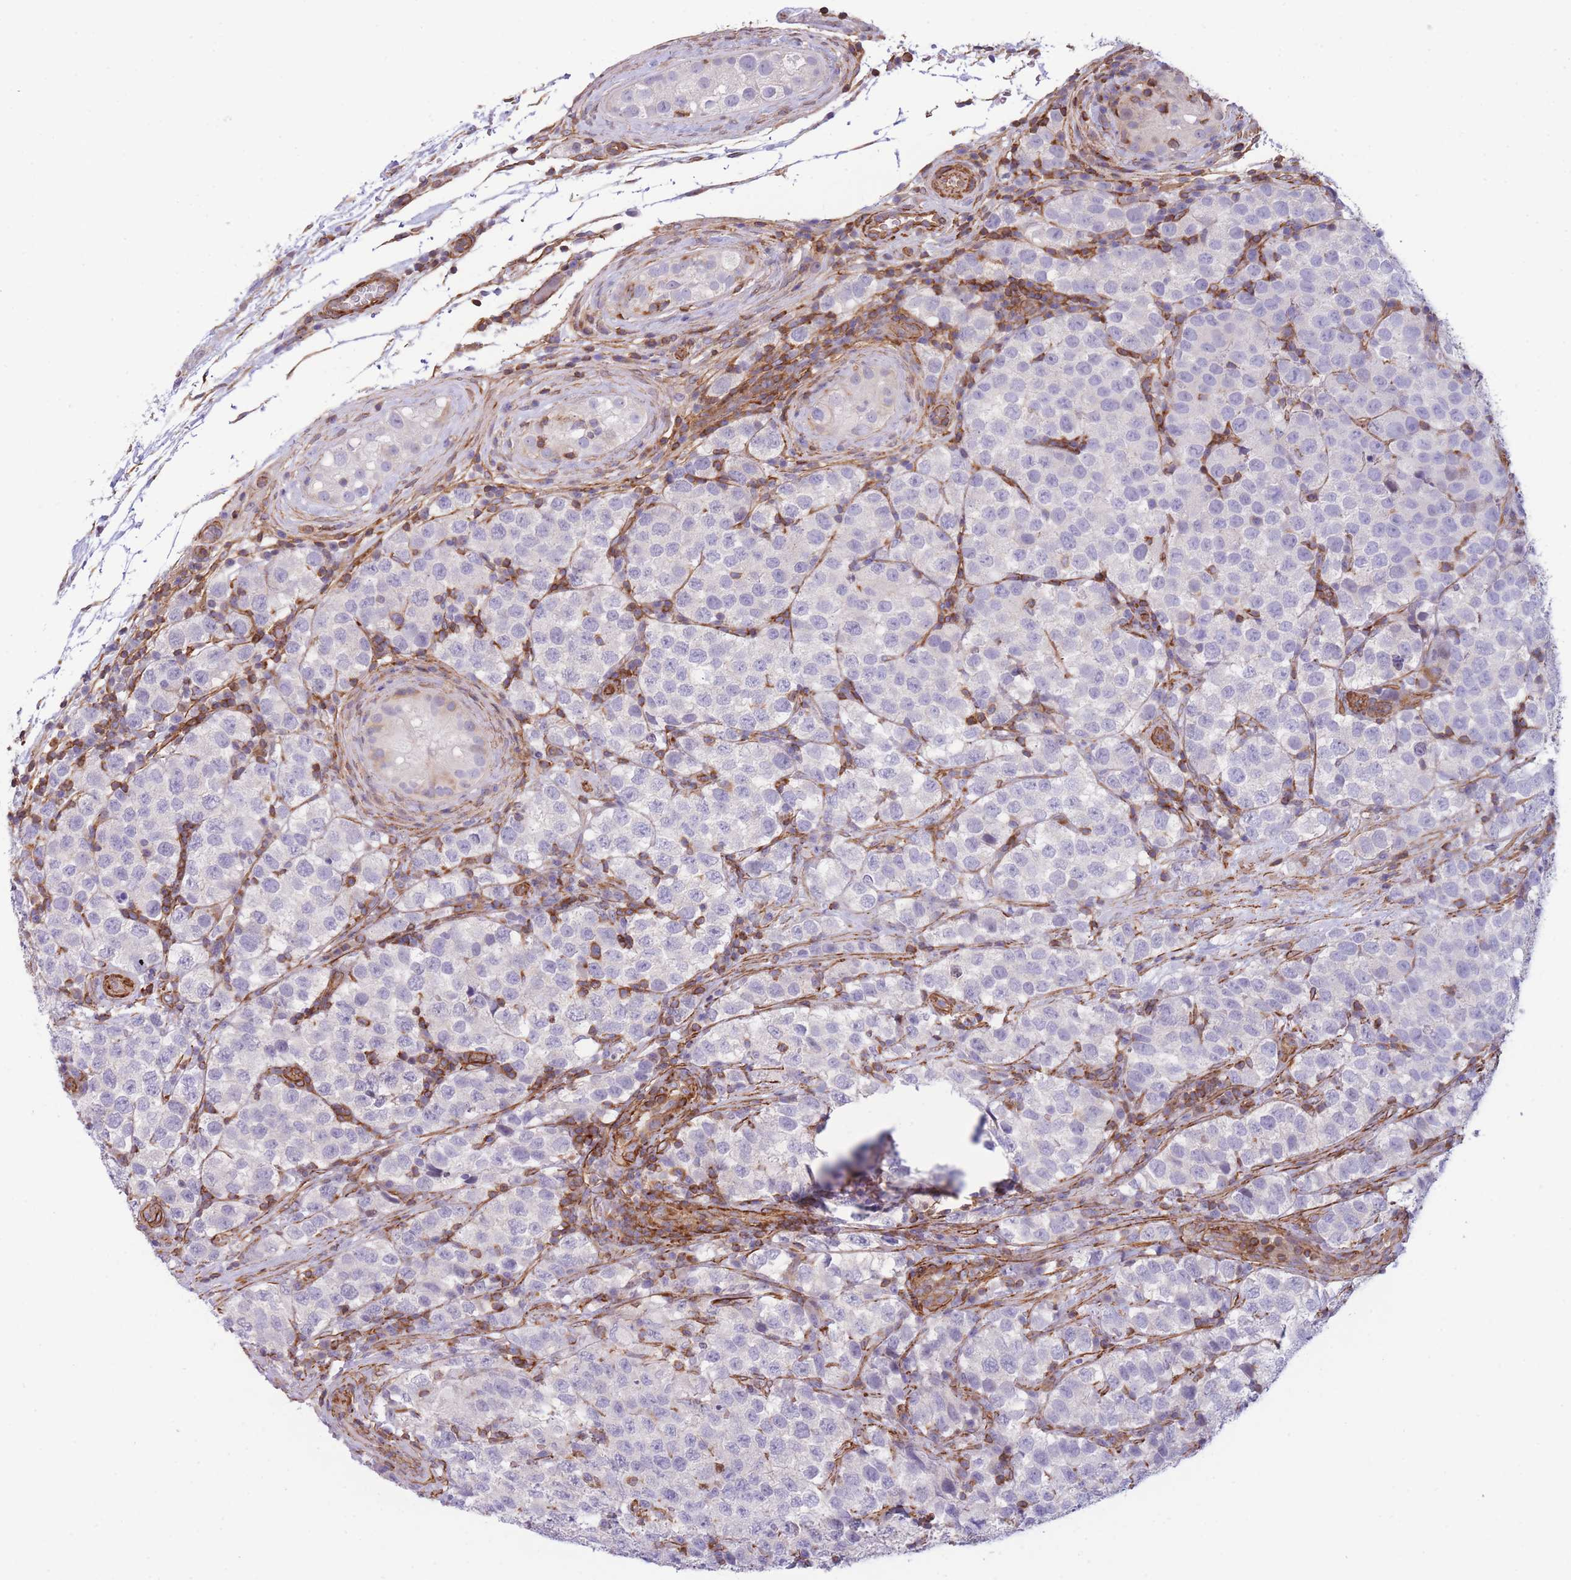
{"staining": {"intensity": "negative", "quantity": "none", "location": "none"}, "tissue": "testis cancer", "cell_type": "Tumor cells", "image_type": "cancer", "snomed": [{"axis": "morphology", "description": "Seminoma, NOS"}, {"axis": "topography", "description": "Testis"}], "caption": "IHC image of neoplastic tissue: seminoma (testis) stained with DAB (3,3'-diaminobenzidine) shows no significant protein staining in tumor cells.", "gene": "CDC25B", "patient": {"sex": "male", "age": 34}}